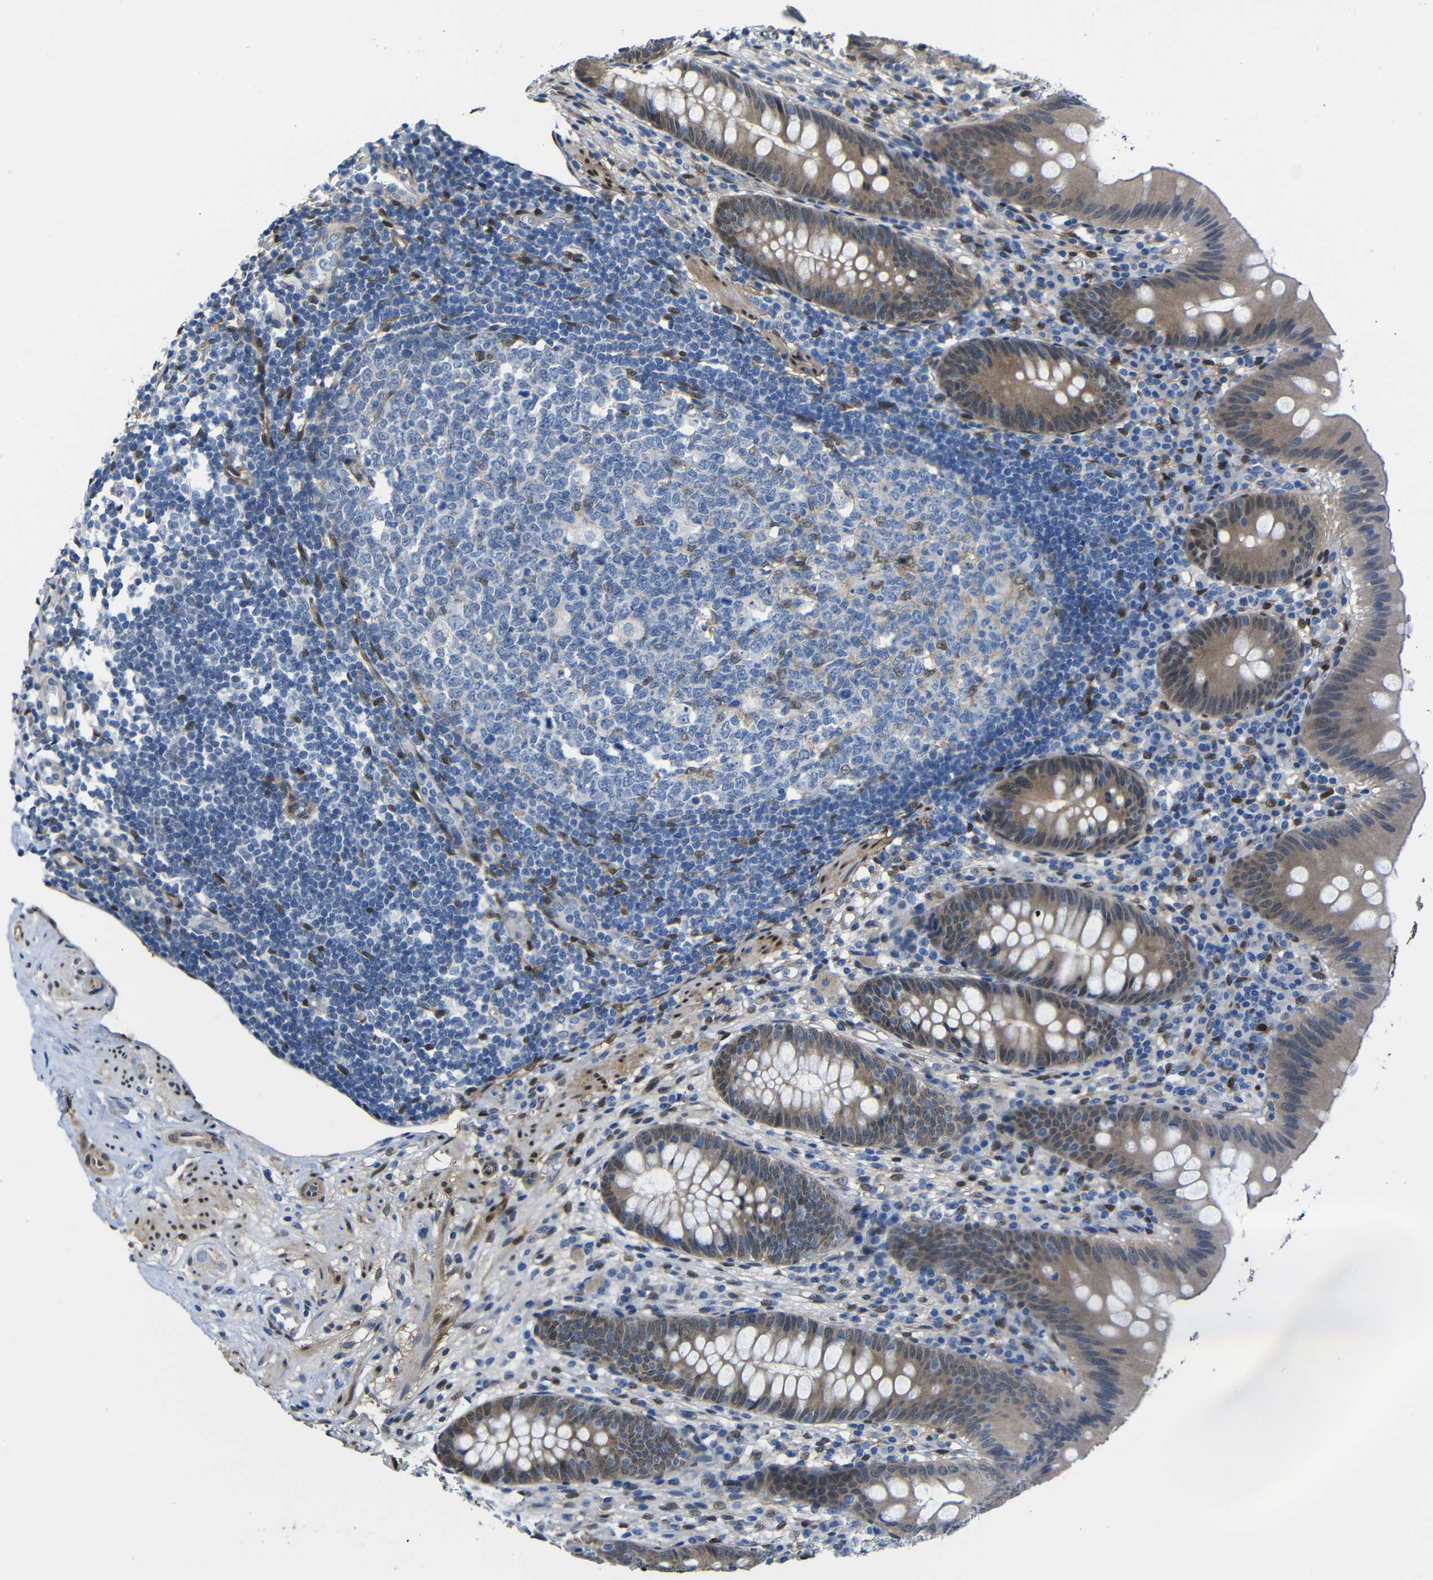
{"staining": {"intensity": "moderate", "quantity": ">75%", "location": "cytoplasmic/membranous,nuclear"}, "tissue": "appendix", "cell_type": "Glandular cells", "image_type": "normal", "snomed": [{"axis": "morphology", "description": "Normal tissue, NOS"}, {"axis": "topography", "description": "Appendix"}], "caption": "Glandular cells display medium levels of moderate cytoplasmic/membranous,nuclear staining in about >75% of cells in unremarkable human appendix.", "gene": "YAP1", "patient": {"sex": "male", "age": 56}}